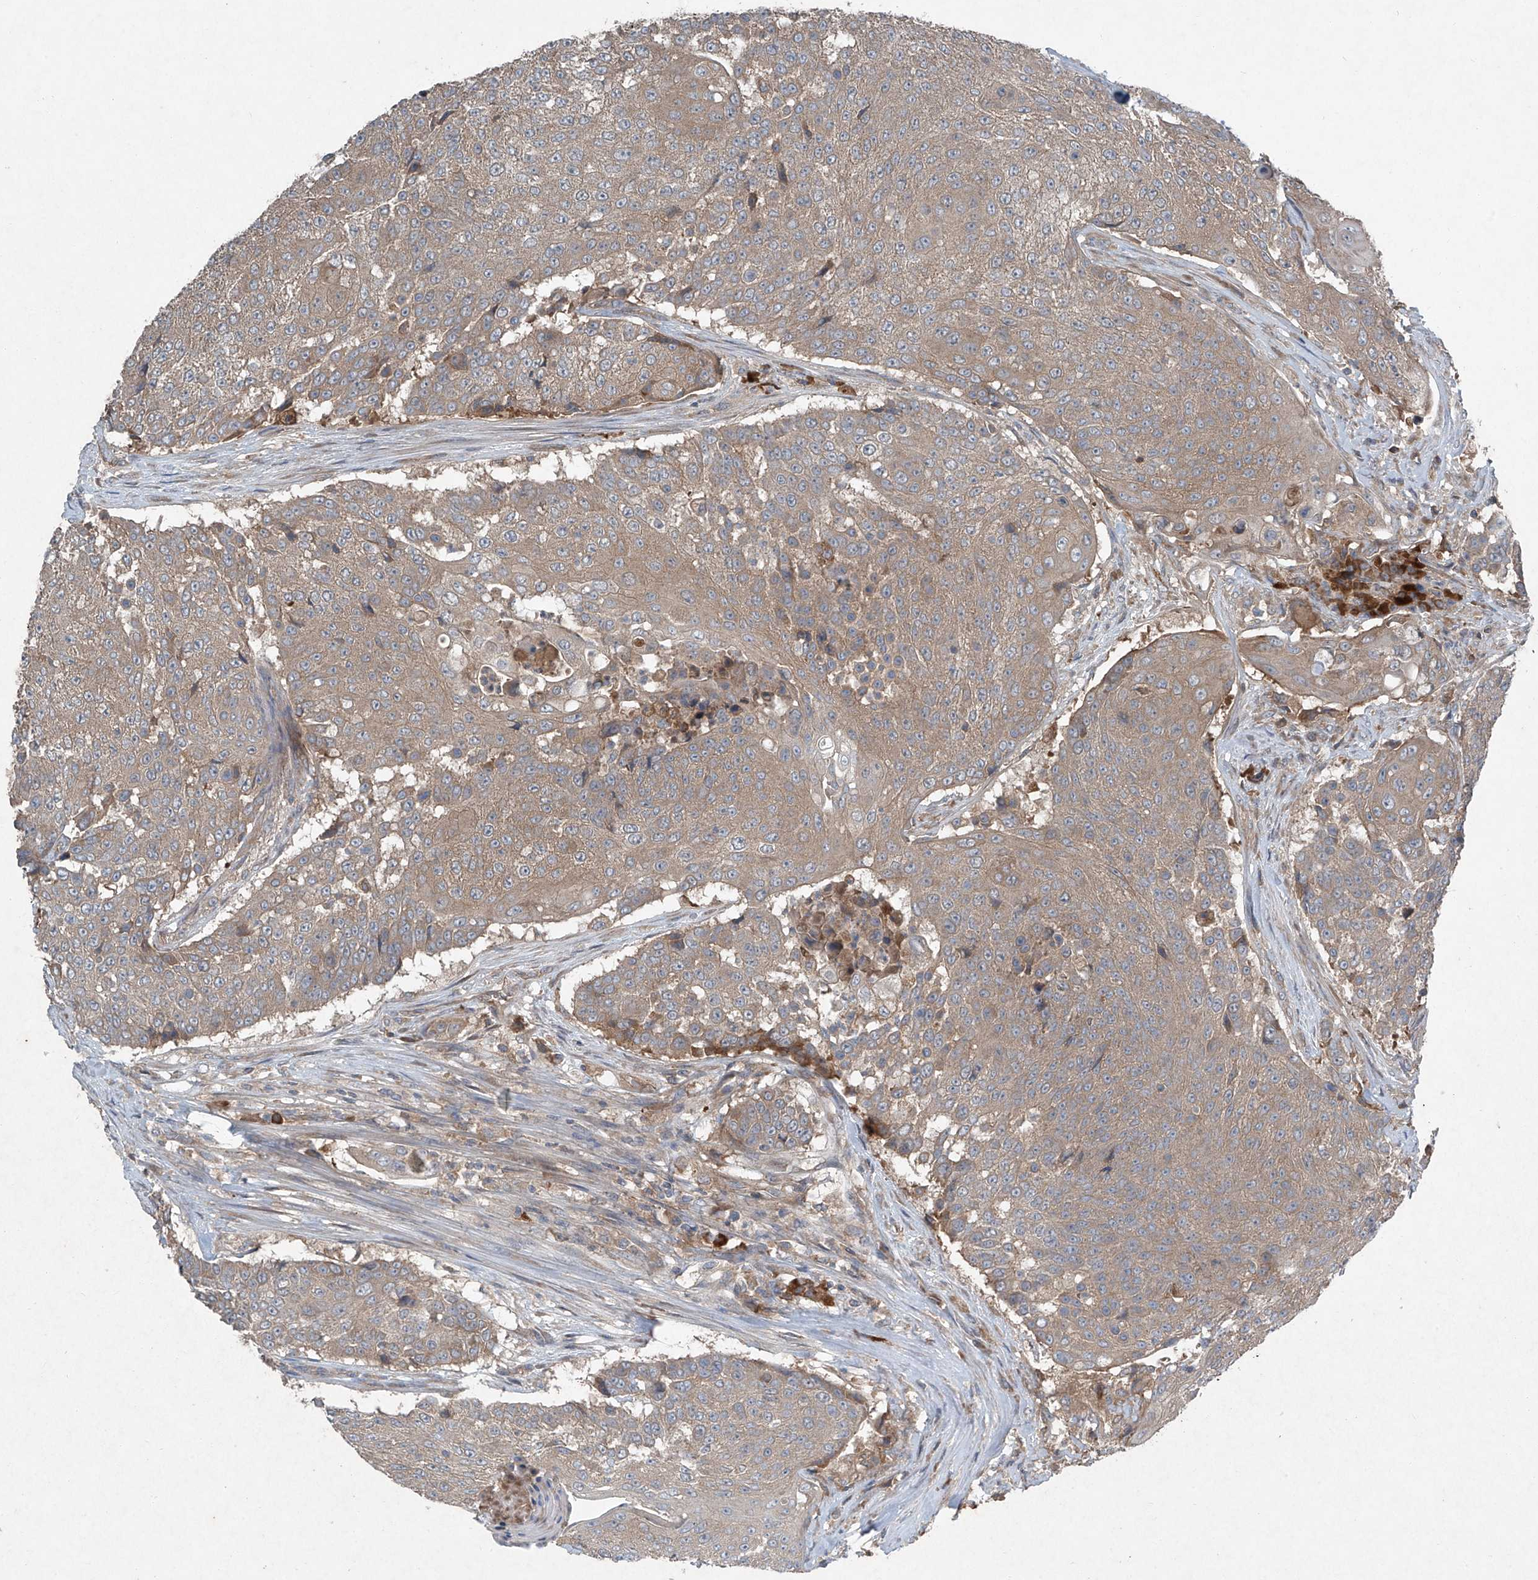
{"staining": {"intensity": "weak", "quantity": ">75%", "location": "cytoplasmic/membranous"}, "tissue": "urothelial cancer", "cell_type": "Tumor cells", "image_type": "cancer", "snomed": [{"axis": "morphology", "description": "Urothelial carcinoma, High grade"}, {"axis": "topography", "description": "Urinary bladder"}], "caption": "A brown stain labels weak cytoplasmic/membranous staining of a protein in urothelial cancer tumor cells.", "gene": "FOXRED2", "patient": {"sex": "female", "age": 63}}